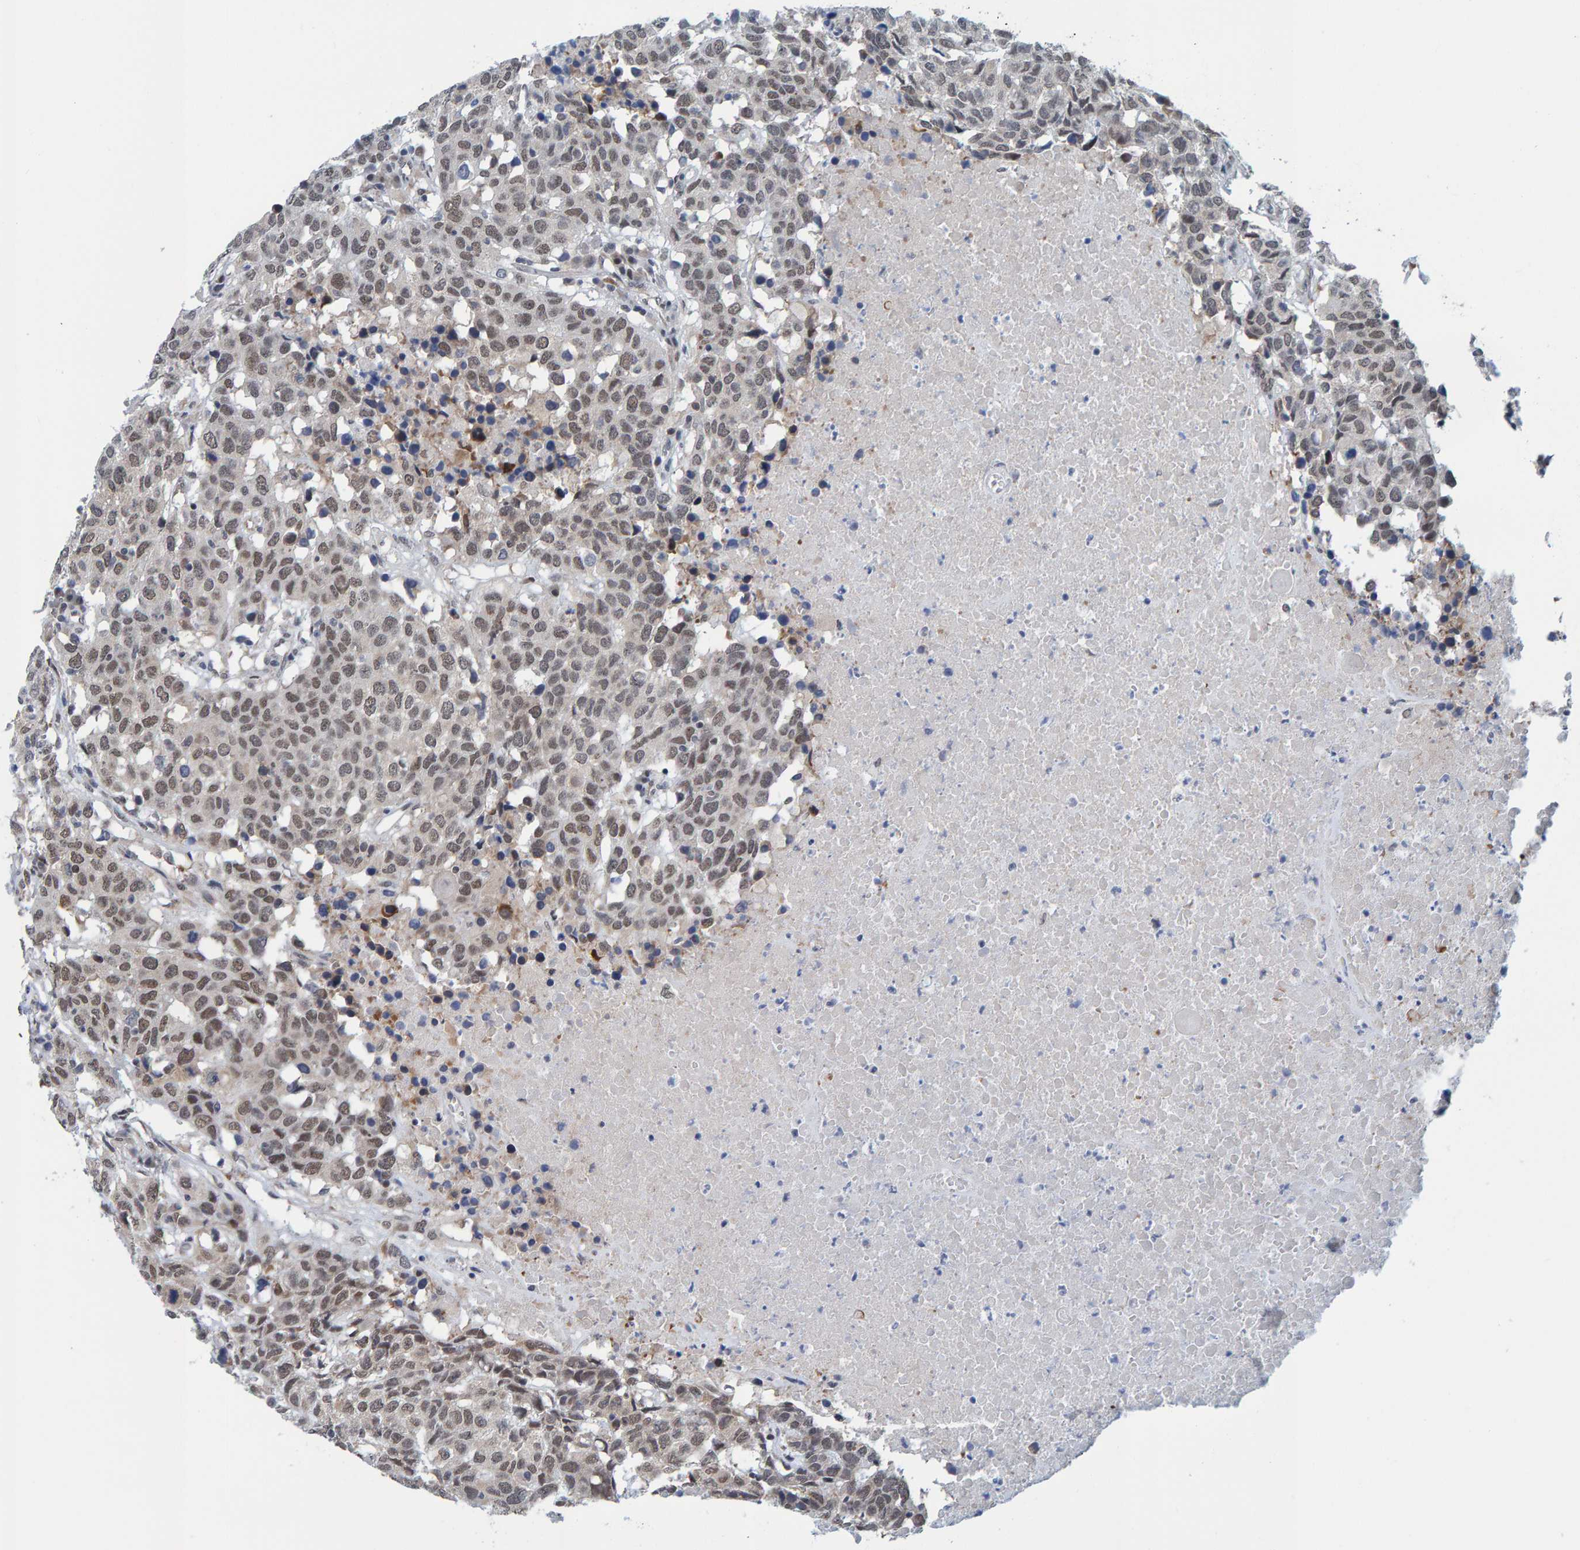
{"staining": {"intensity": "weak", "quantity": ">75%", "location": "nuclear"}, "tissue": "head and neck cancer", "cell_type": "Tumor cells", "image_type": "cancer", "snomed": [{"axis": "morphology", "description": "Squamous cell carcinoma, NOS"}, {"axis": "topography", "description": "Head-Neck"}], "caption": "Brown immunohistochemical staining in human head and neck cancer (squamous cell carcinoma) reveals weak nuclear positivity in approximately >75% of tumor cells.", "gene": "SCRN2", "patient": {"sex": "male", "age": 66}}